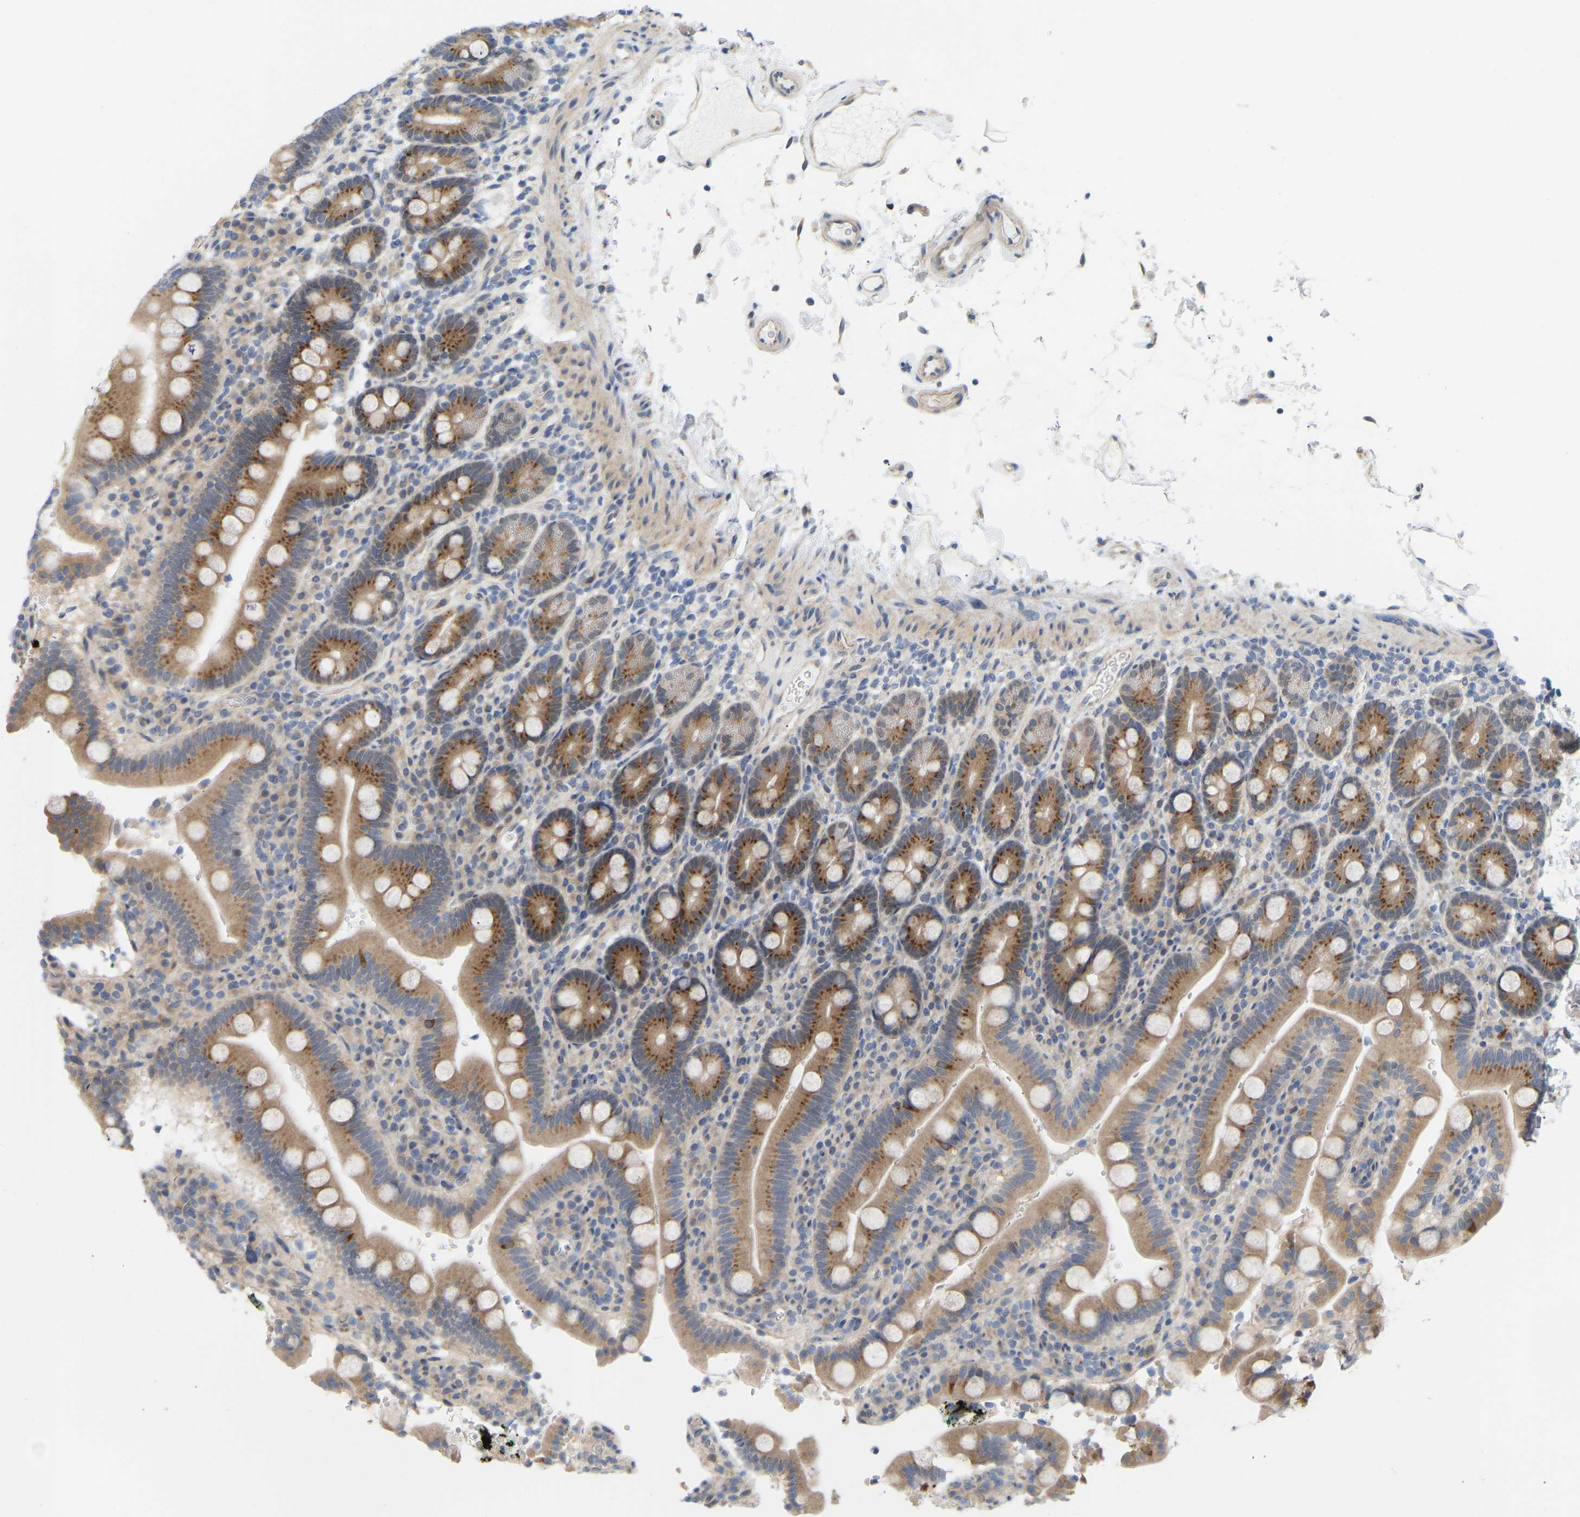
{"staining": {"intensity": "moderate", "quantity": ">75%", "location": "cytoplasmic/membranous"}, "tissue": "duodenum", "cell_type": "Glandular cells", "image_type": "normal", "snomed": [{"axis": "morphology", "description": "Normal tissue, NOS"}, {"axis": "topography", "description": "Small intestine, NOS"}], "caption": "Immunohistochemistry photomicrograph of benign duodenum: duodenum stained using IHC demonstrates medium levels of moderate protein expression localized specifically in the cytoplasmic/membranous of glandular cells, appearing as a cytoplasmic/membranous brown color.", "gene": "BEND3", "patient": {"sex": "female", "age": 71}}